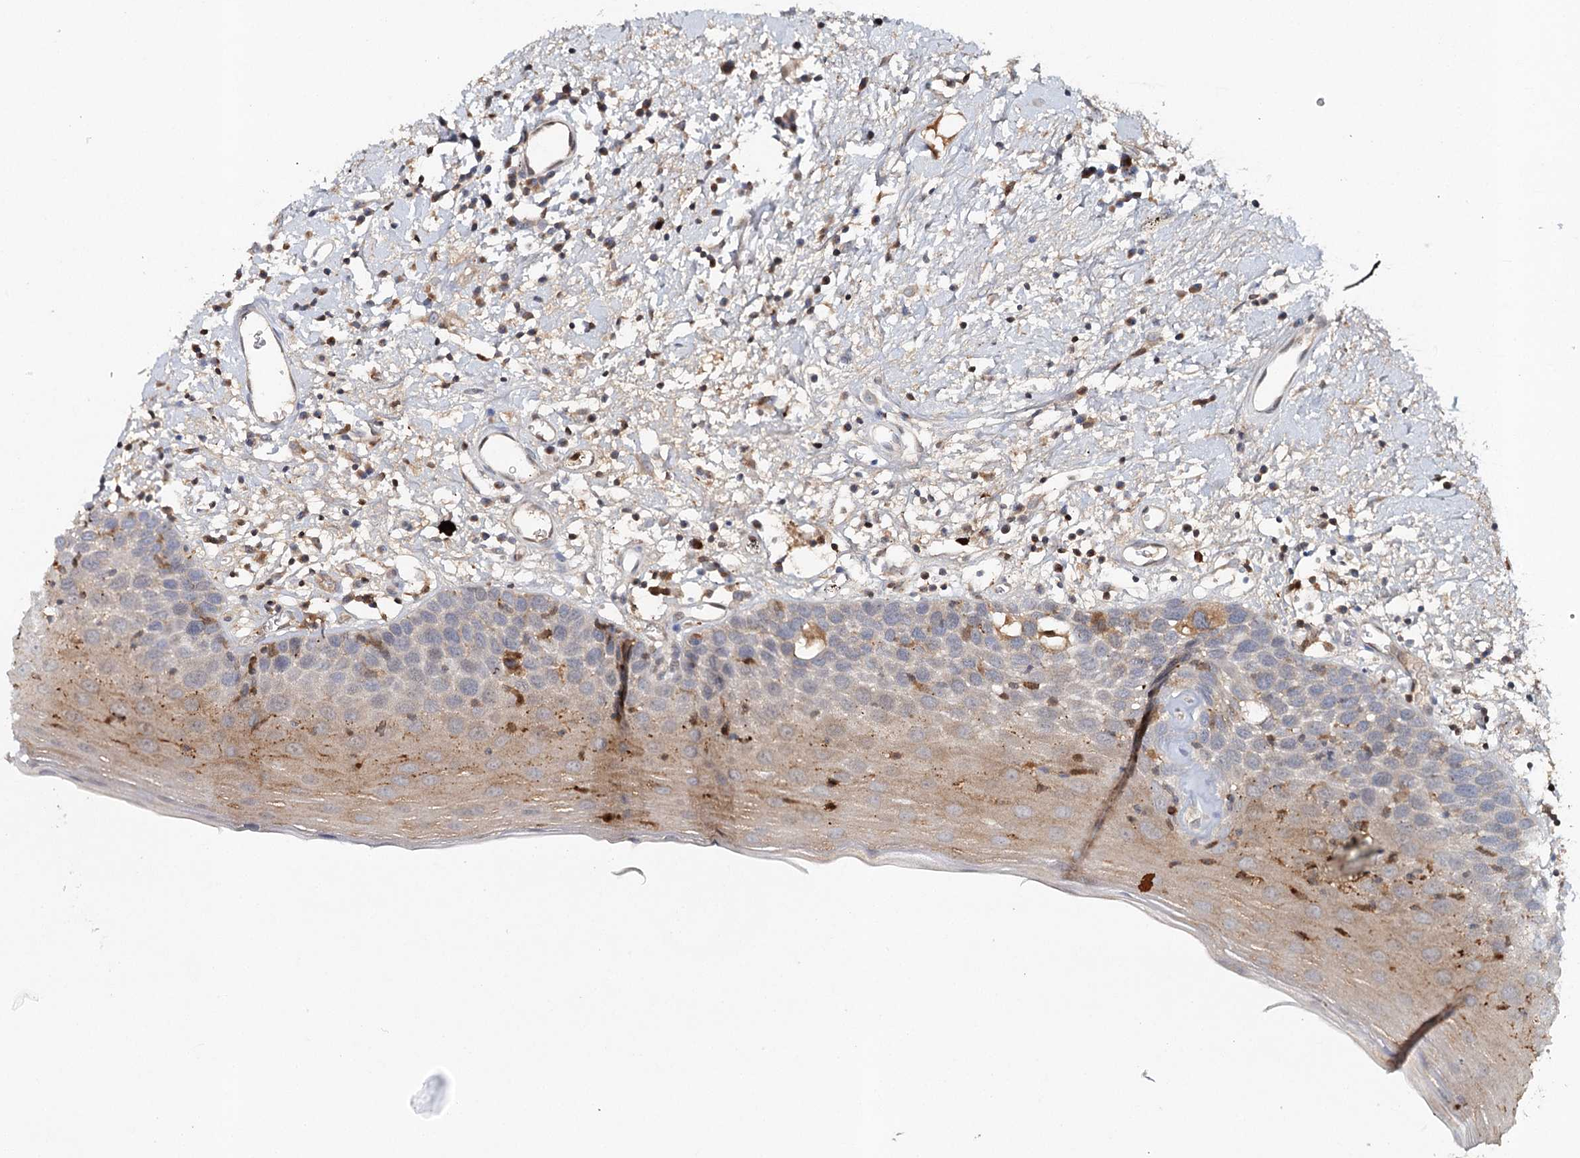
{"staining": {"intensity": "moderate", "quantity": "25%-75%", "location": "cytoplasmic/membranous"}, "tissue": "oral mucosa", "cell_type": "Squamous epithelial cells", "image_type": "normal", "snomed": [{"axis": "morphology", "description": "Normal tissue, NOS"}, {"axis": "topography", "description": "Oral tissue"}], "caption": "Oral mucosa stained with immunohistochemistry (IHC) reveals moderate cytoplasmic/membranous staining in about 25%-75% of squamous epithelial cells. The staining is performed using DAB (3,3'-diaminobenzidine) brown chromogen to label protein expression. The nuclei are counter-stained blue using hematoxylin.", "gene": "SLC41A2", "patient": {"sex": "male", "age": 74}}